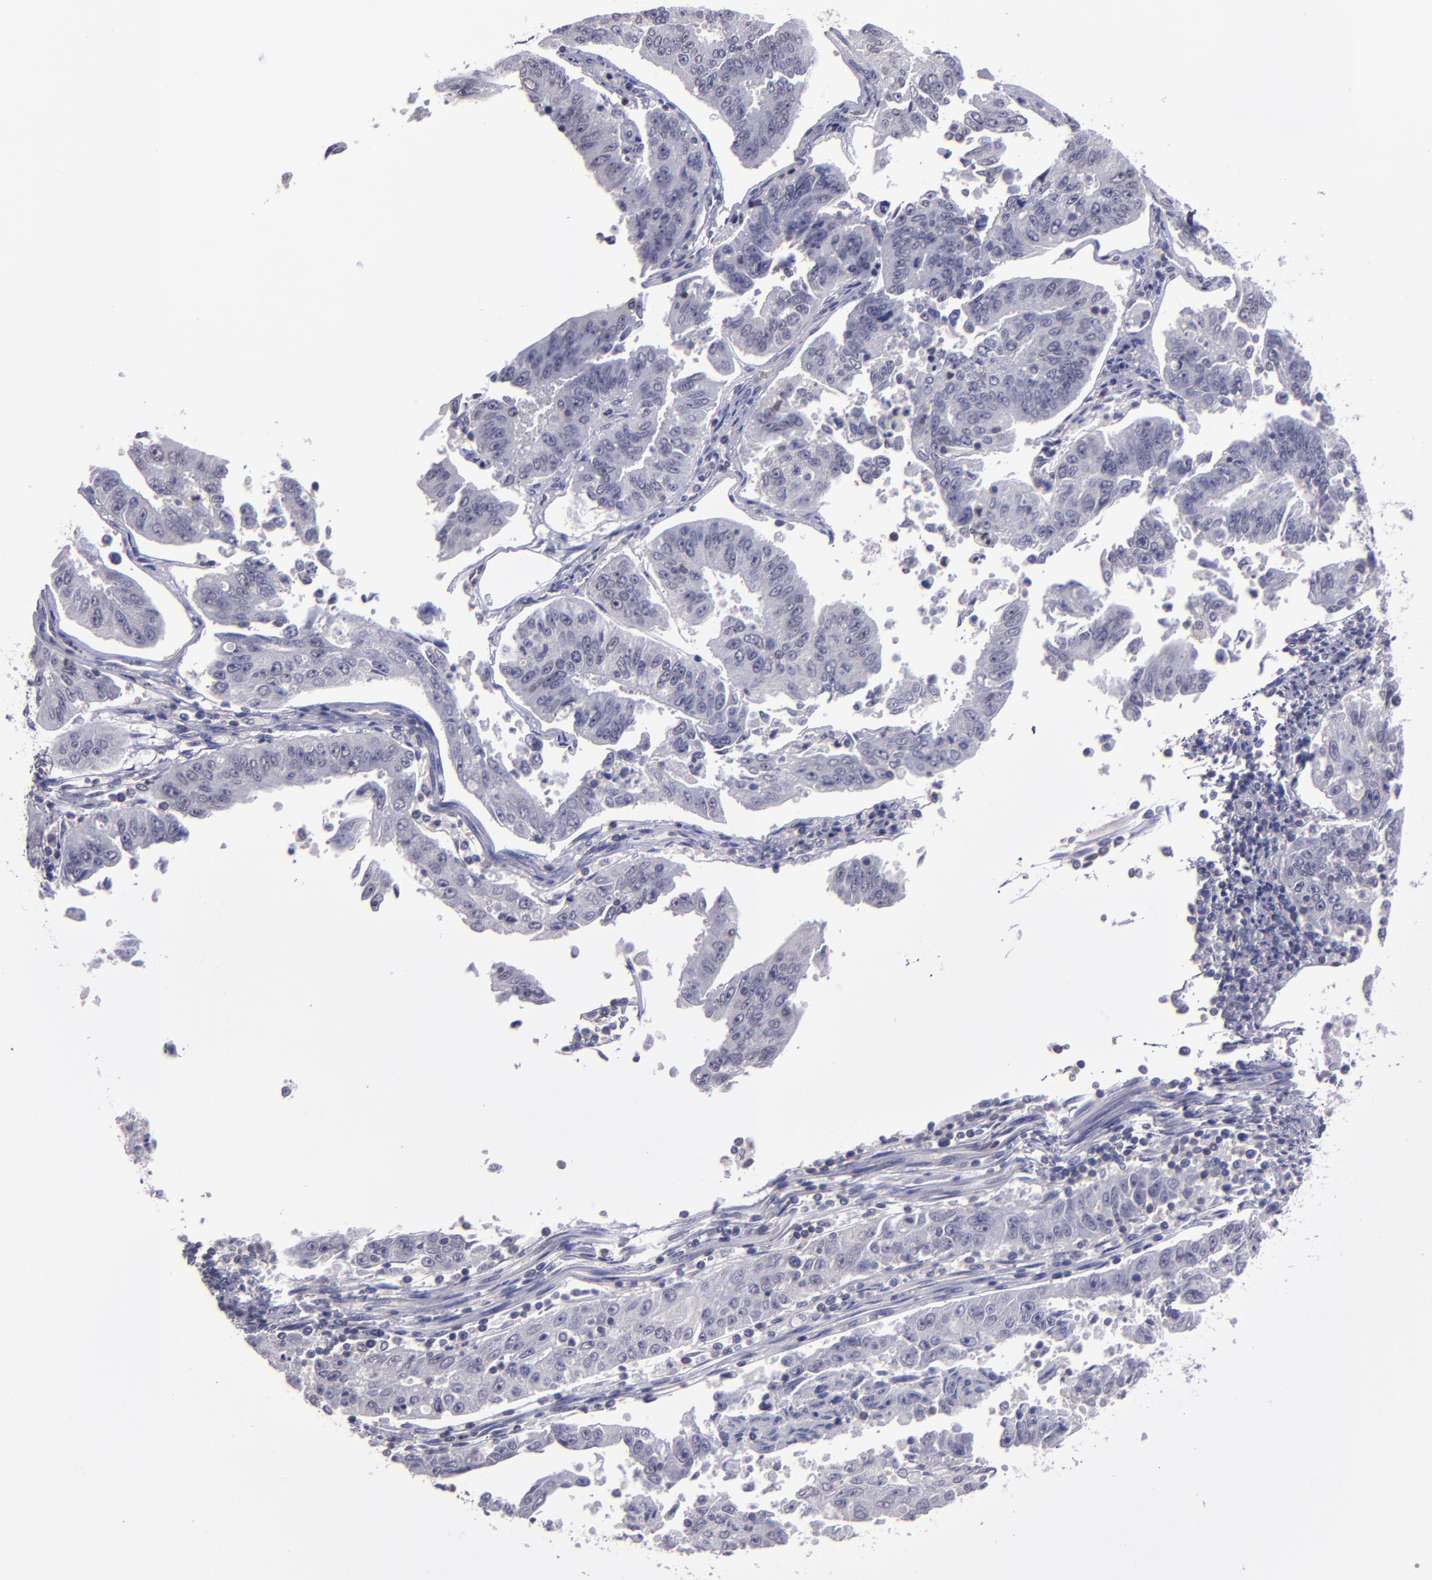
{"staining": {"intensity": "negative", "quantity": "none", "location": "none"}, "tissue": "endometrial cancer", "cell_type": "Tumor cells", "image_type": "cancer", "snomed": [{"axis": "morphology", "description": "Adenocarcinoma, NOS"}, {"axis": "topography", "description": "Endometrium"}], "caption": "Tumor cells are negative for brown protein staining in adenocarcinoma (endometrial). (DAB (3,3'-diaminobenzidine) immunohistochemistry (IHC) with hematoxylin counter stain).", "gene": "CEBPE", "patient": {"sex": "female", "age": 42}}